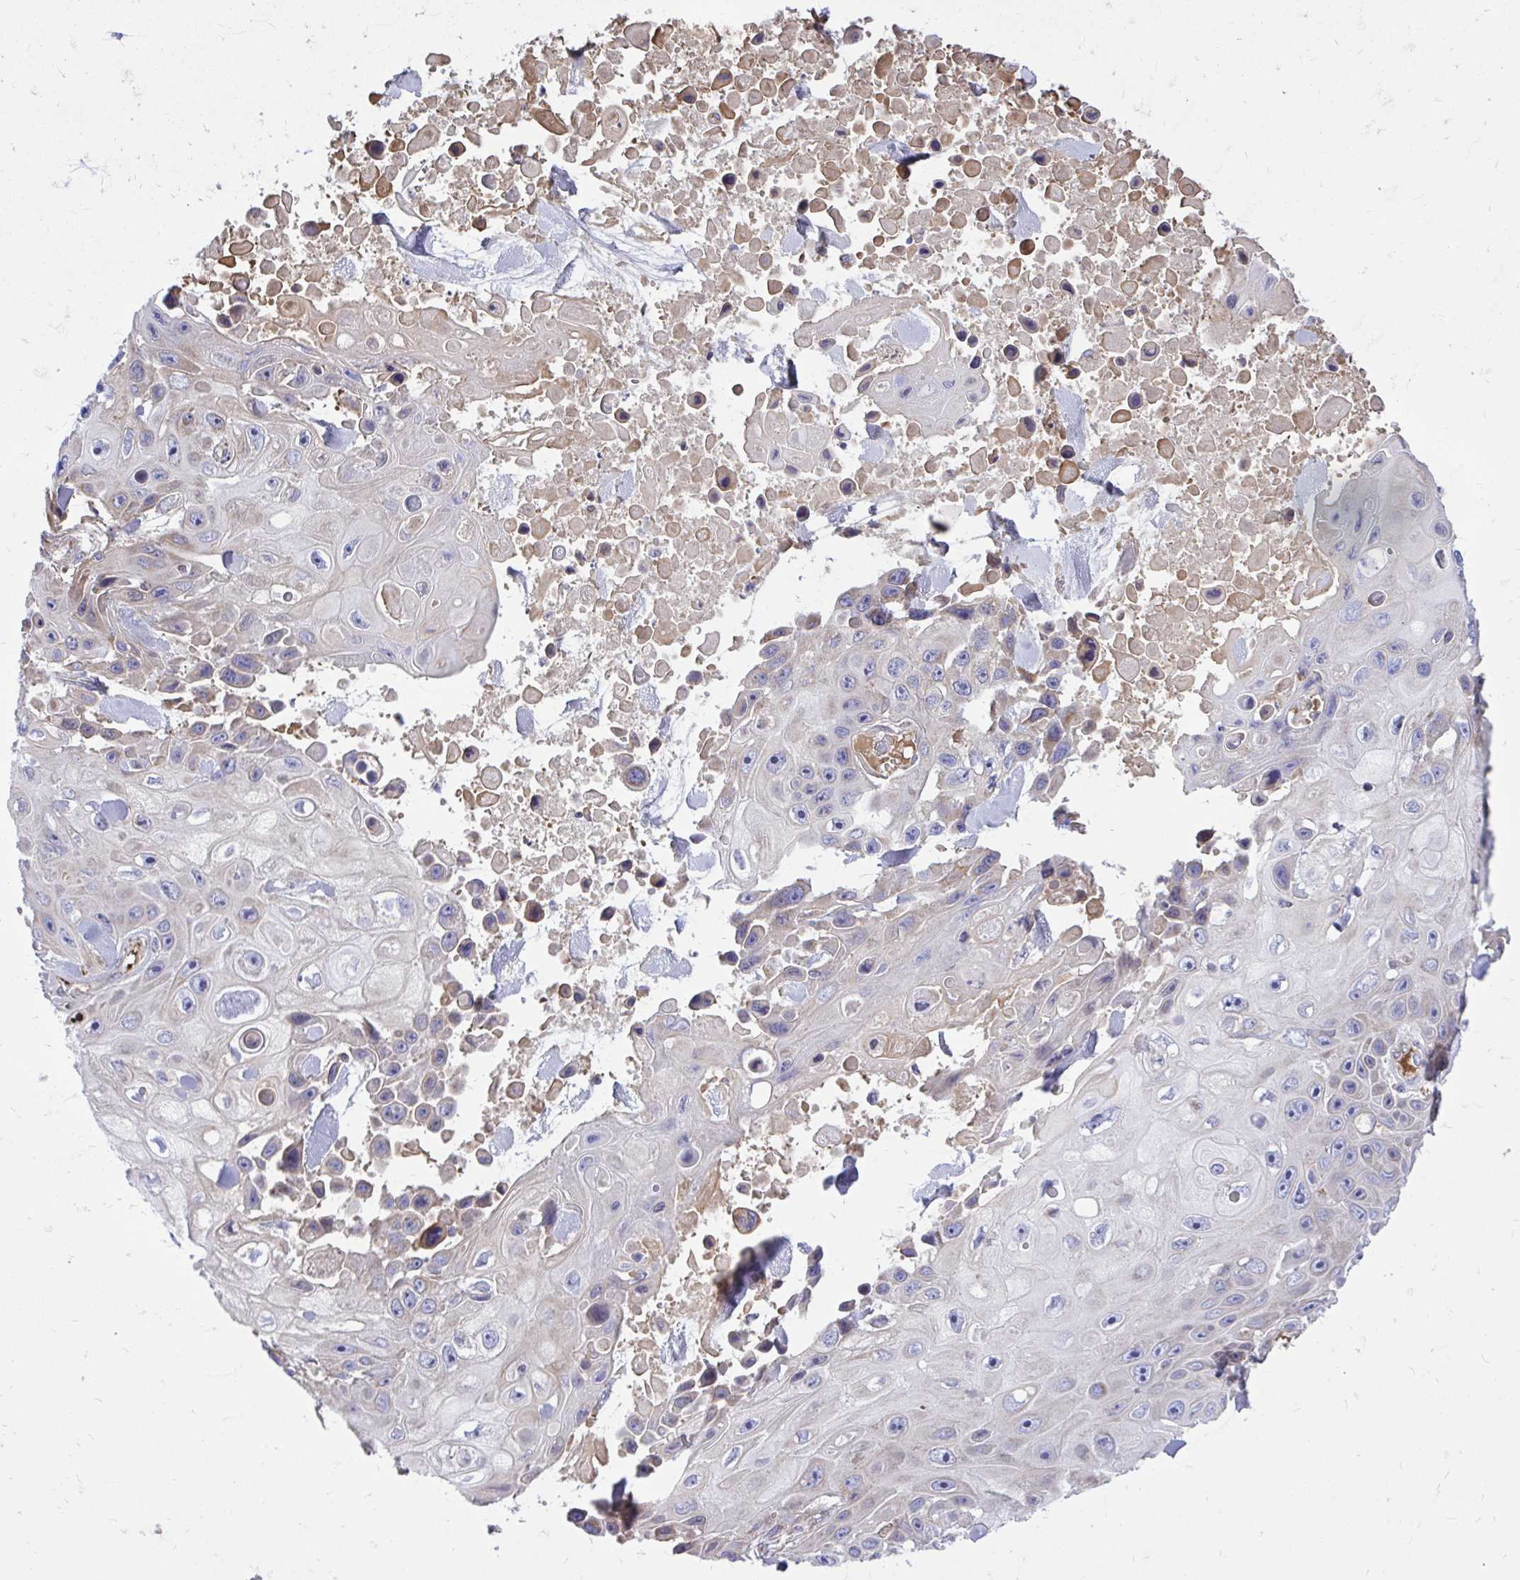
{"staining": {"intensity": "weak", "quantity": "<25%", "location": "cytoplasmic/membranous"}, "tissue": "skin cancer", "cell_type": "Tumor cells", "image_type": "cancer", "snomed": [{"axis": "morphology", "description": "Squamous cell carcinoma, NOS"}, {"axis": "topography", "description": "Skin"}], "caption": "DAB immunohistochemical staining of skin cancer reveals no significant expression in tumor cells. (DAB immunohistochemistry visualized using brightfield microscopy, high magnification).", "gene": "ATP13A2", "patient": {"sex": "male", "age": 82}}